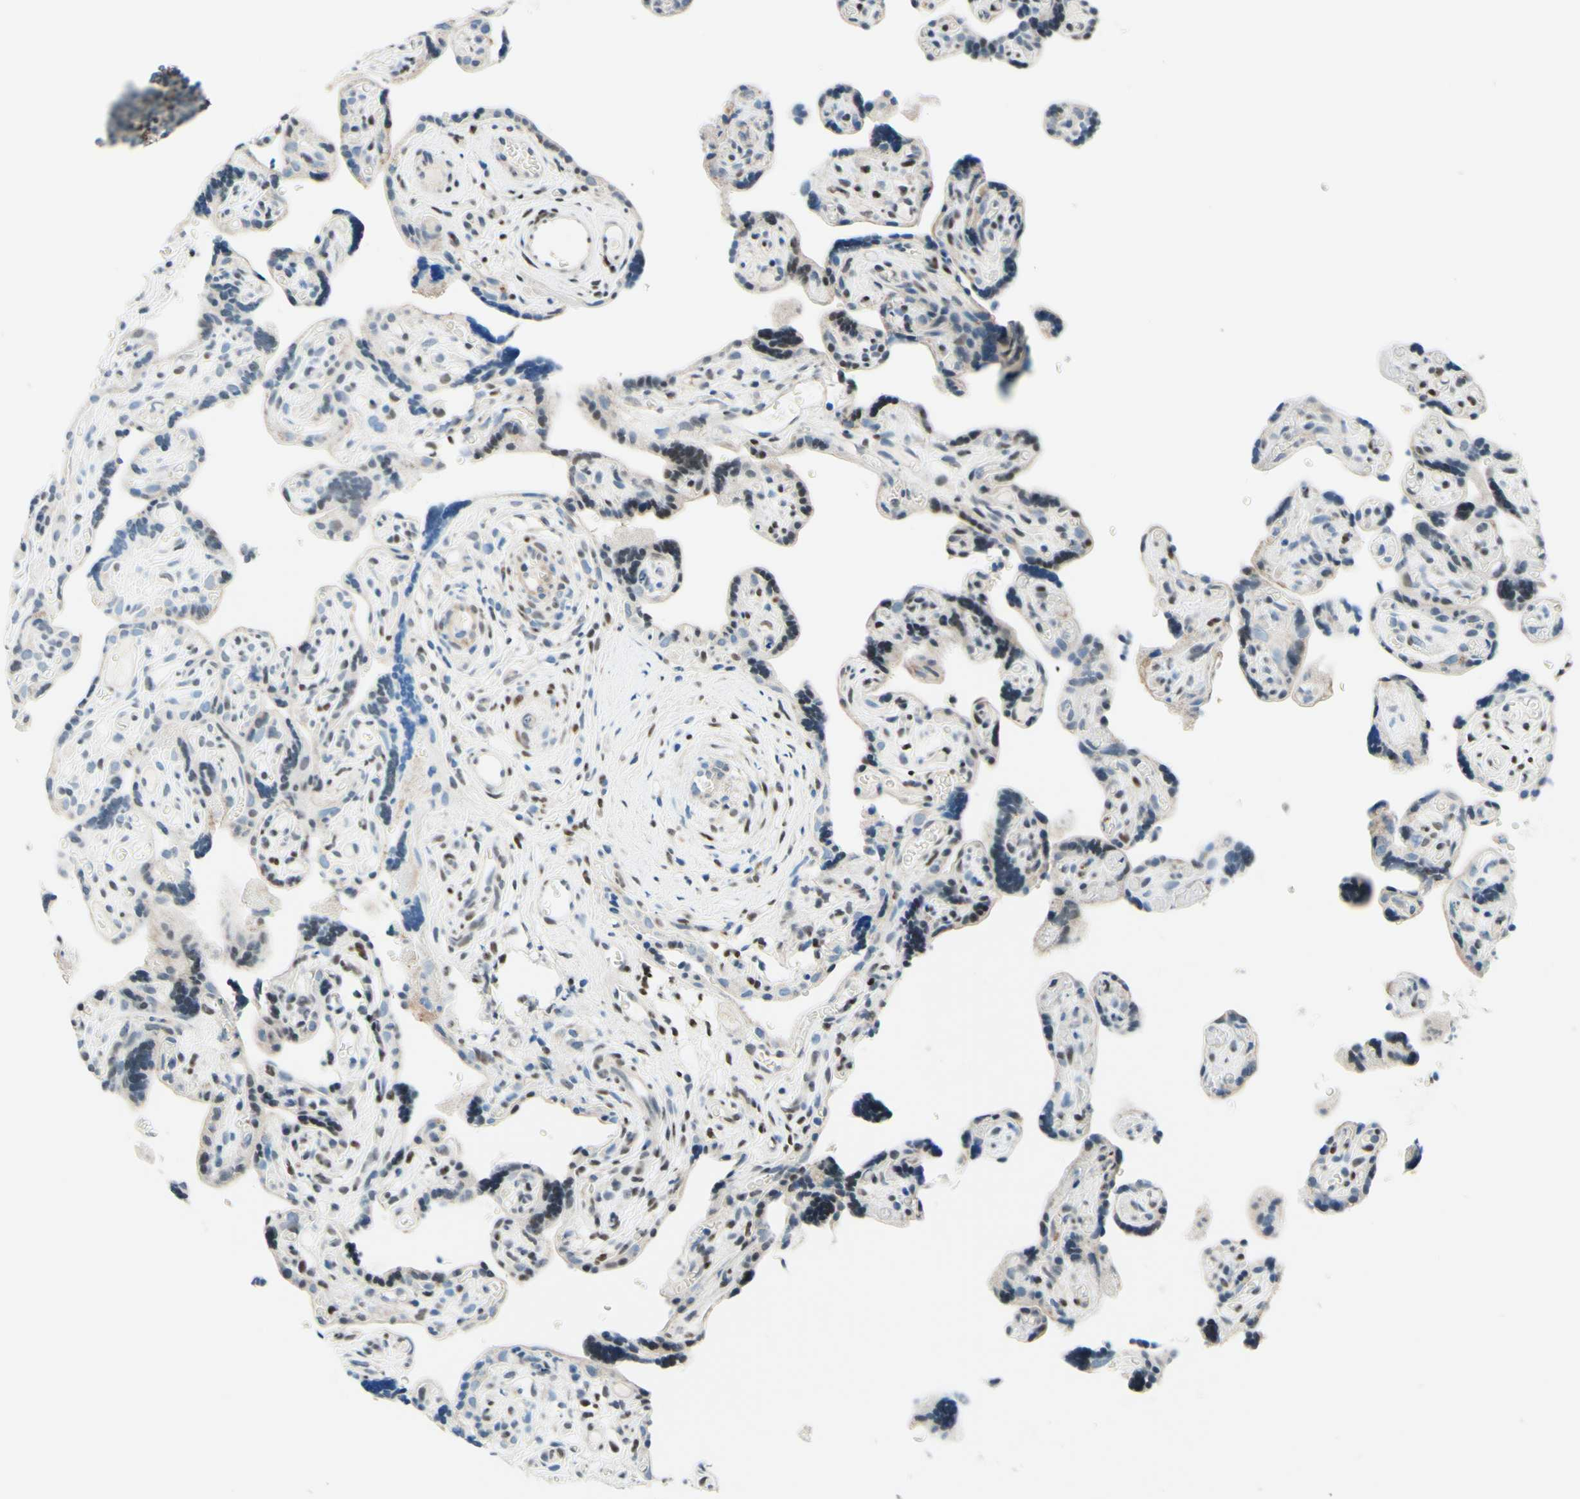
{"staining": {"intensity": "weak", "quantity": "25%-75%", "location": "nuclear"}, "tissue": "placenta", "cell_type": "Trophoblastic cells", "image_type": "normal", "snomed": [{"axis": "morphology", "description": "Normal tissue, NOS"}, {"axis": "topography", "description": "Placenta"}], "caption": "Trophoblastic cells demonstrate weak nuclear positivity in approximately 25%-75% of cells in normal placenta. Ihc stains the protein of interest in brown and the nuclei are stained blue.", "gene": "CBX7", "patient": {"sex": "female", "age": 30}}